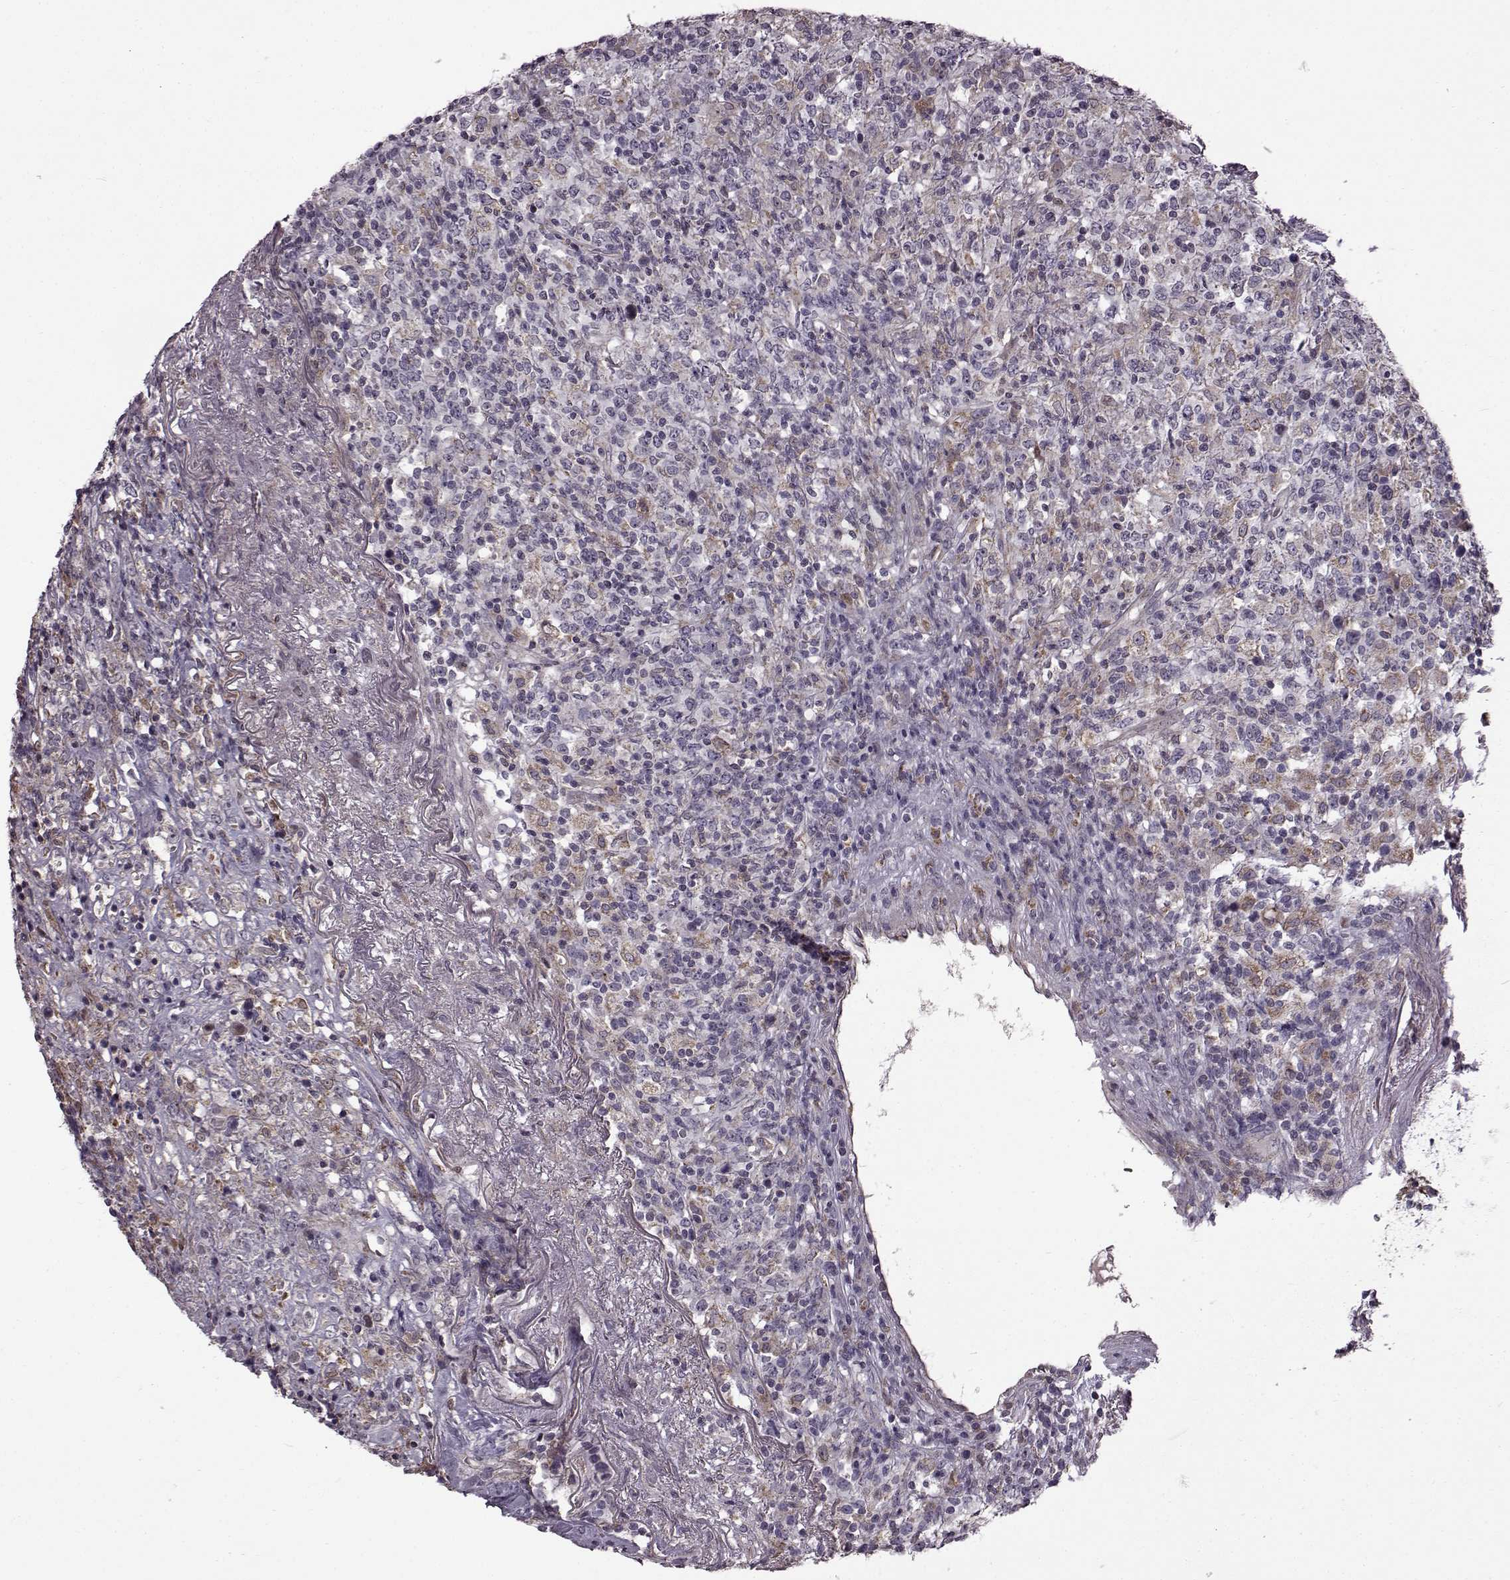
{"staining": {"intensity": "weak", "quantity": "<25%", "location": "cytoplasmic/membranous"}, "tissue": "lymphoma", "cell_type": "Tumor cells", "image_type": "cancer", "snomed": [{"axis": "morphology", "description": "Malignant lymphoma, non-Hodgkin's type, High grade"}, {"axis": "topography", "description": "Lung"}], "caption": "Immunohistochemistry (IHC) micrograph of neoplastic tissue: high-grade malignant lymphoma, non-Hodgkin's type stained with DAB (3,3'-diaminobenzidine) reveals no significant protein expression in tumor cells.", "gene": "B3GNT6", "patient": {"sex": "male", "age": 79}}